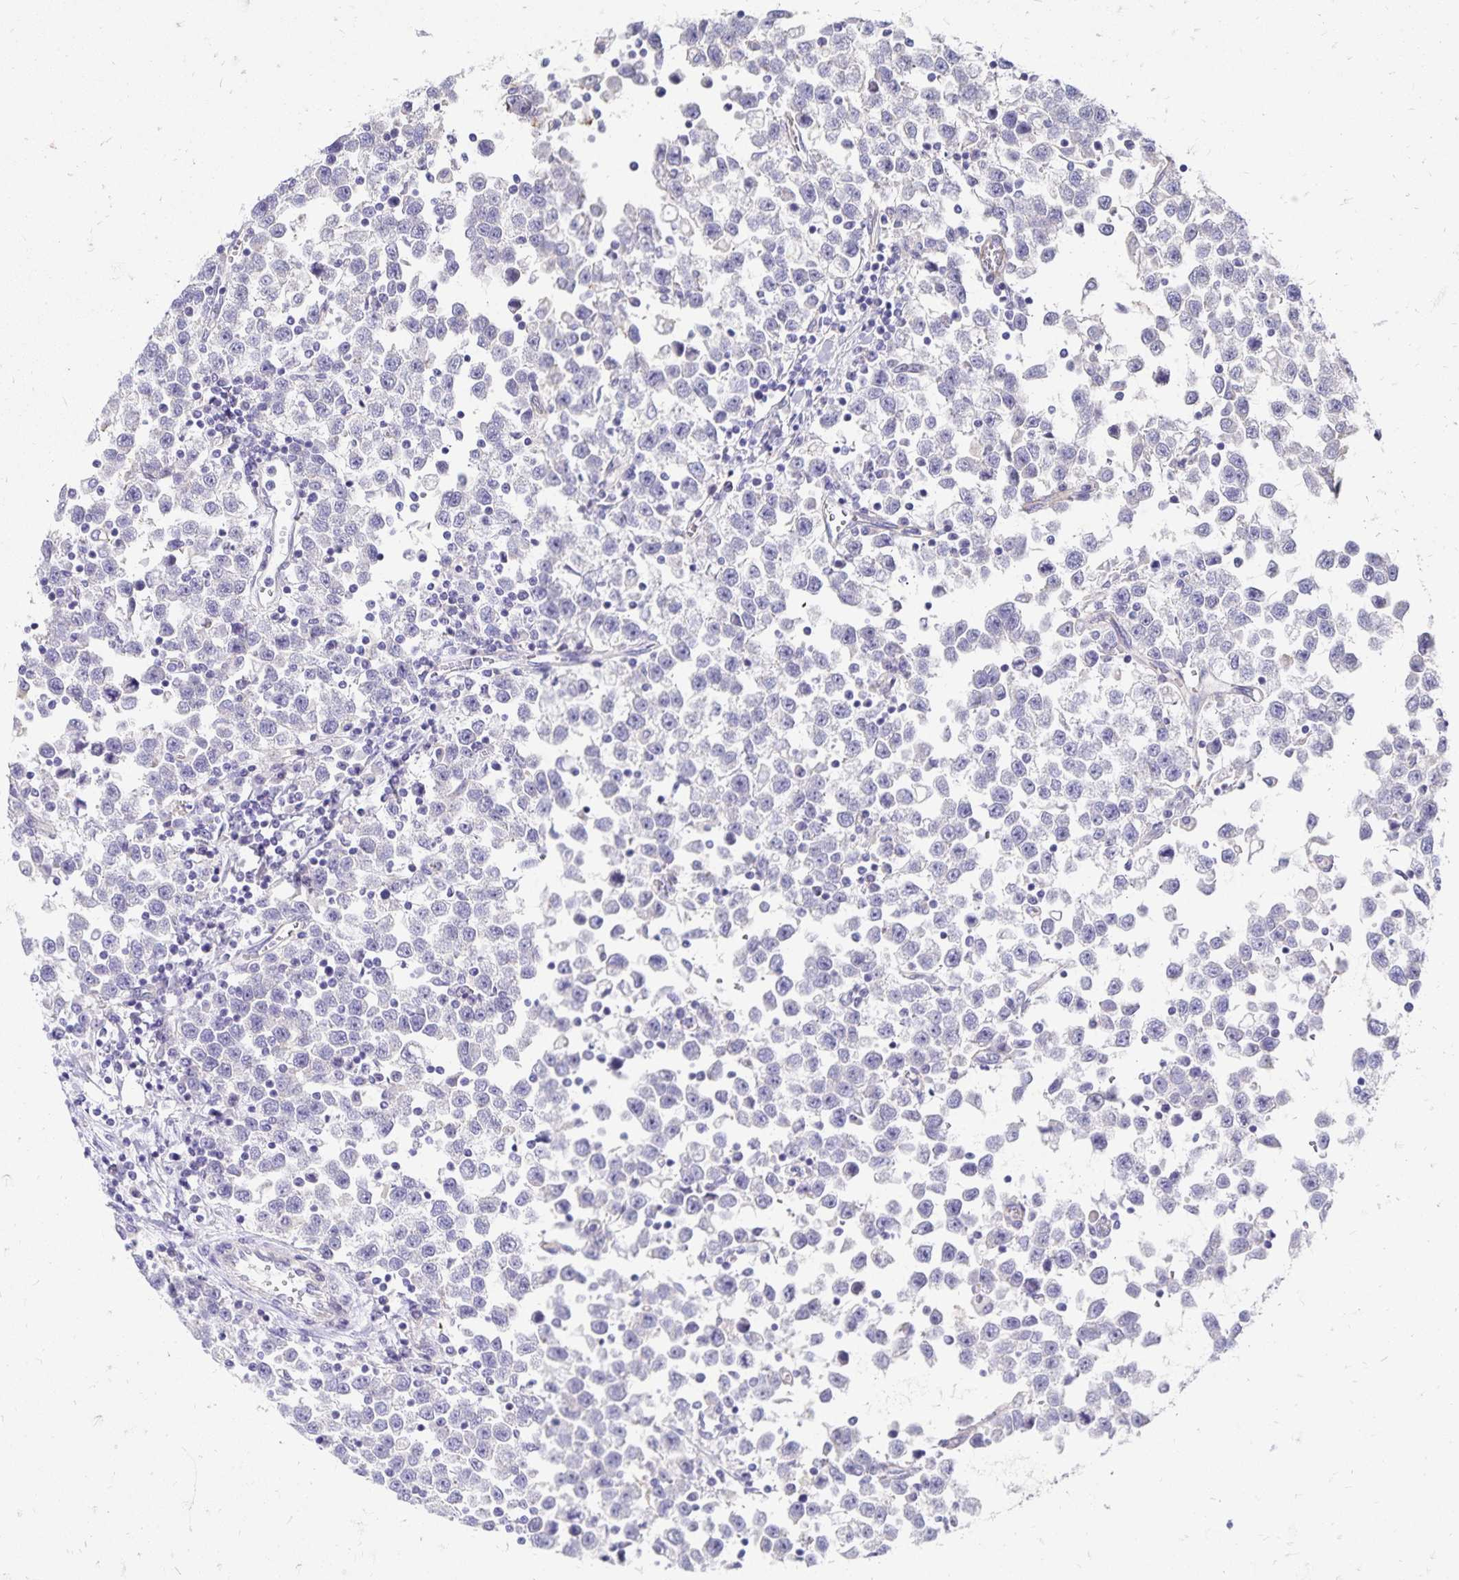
{"staining": {"intensity": "negative", "quantity": "none", "location": "none"}, "tissue": "testis cancer", "cell_type": "Tumor cells", "image_type": "cancer", "snomed": [{"axis": "morphology", "description": "Seminoma, NOS"}, {"axis": "topography", "description": "Testis"}], "caption": "Protein analysis of testis seminoma demonstrates no significant expression in tumor cells. The staining was performed using DAB (3,3'-diaminobenzidine) to visualize the protein expression in brown, while the nuclei were stained in blue with hematoxylin (Magnification: 20x).", "gene": "NECAP1", "patient": {"sex": "male", "age": 34}}